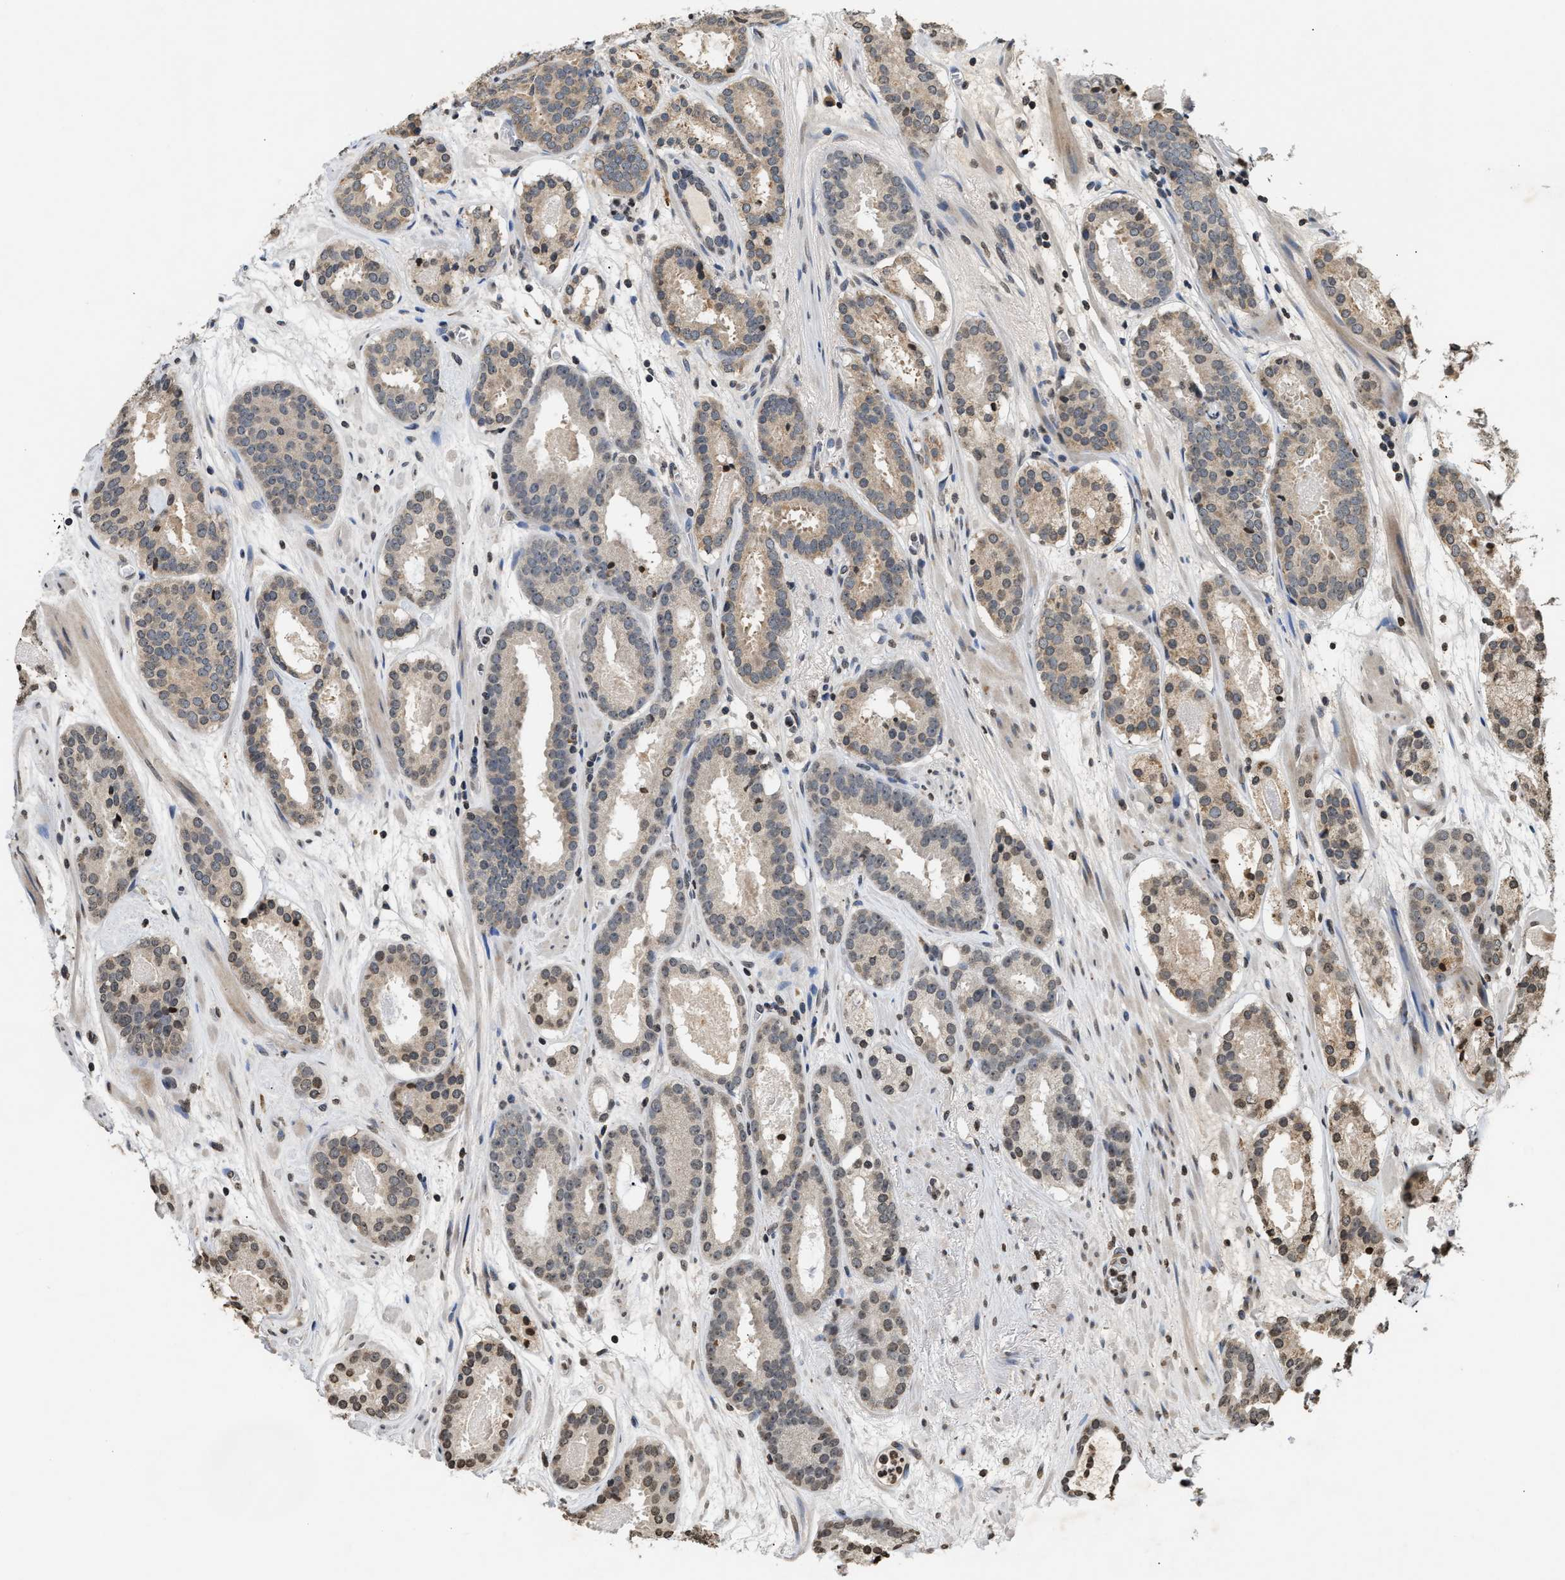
{"staining": {"intensity": "weak", "quantity": "25%-75%", "location": "cytoplasmic/membranous,nuclear"}, "tissue": "prostate cancer", "cell_type": "Tumor cells", "image_type": "cancer", "snomed": [{"axis": "morphology", "description": "Adenocarcinoma, Low grade"}, {"axis": "topography", "description": "Prostate"}], "caption": "This is a photomicrograph of immunohistochemistry staining of prostate cancer (low-grade adenocarcinoma), which shows weak staining in the cytoplasmic/membranous and nuclear of tumor cells.", "gene": "DNASE1L3", "patient": {"sex": "male", "age": 69}}